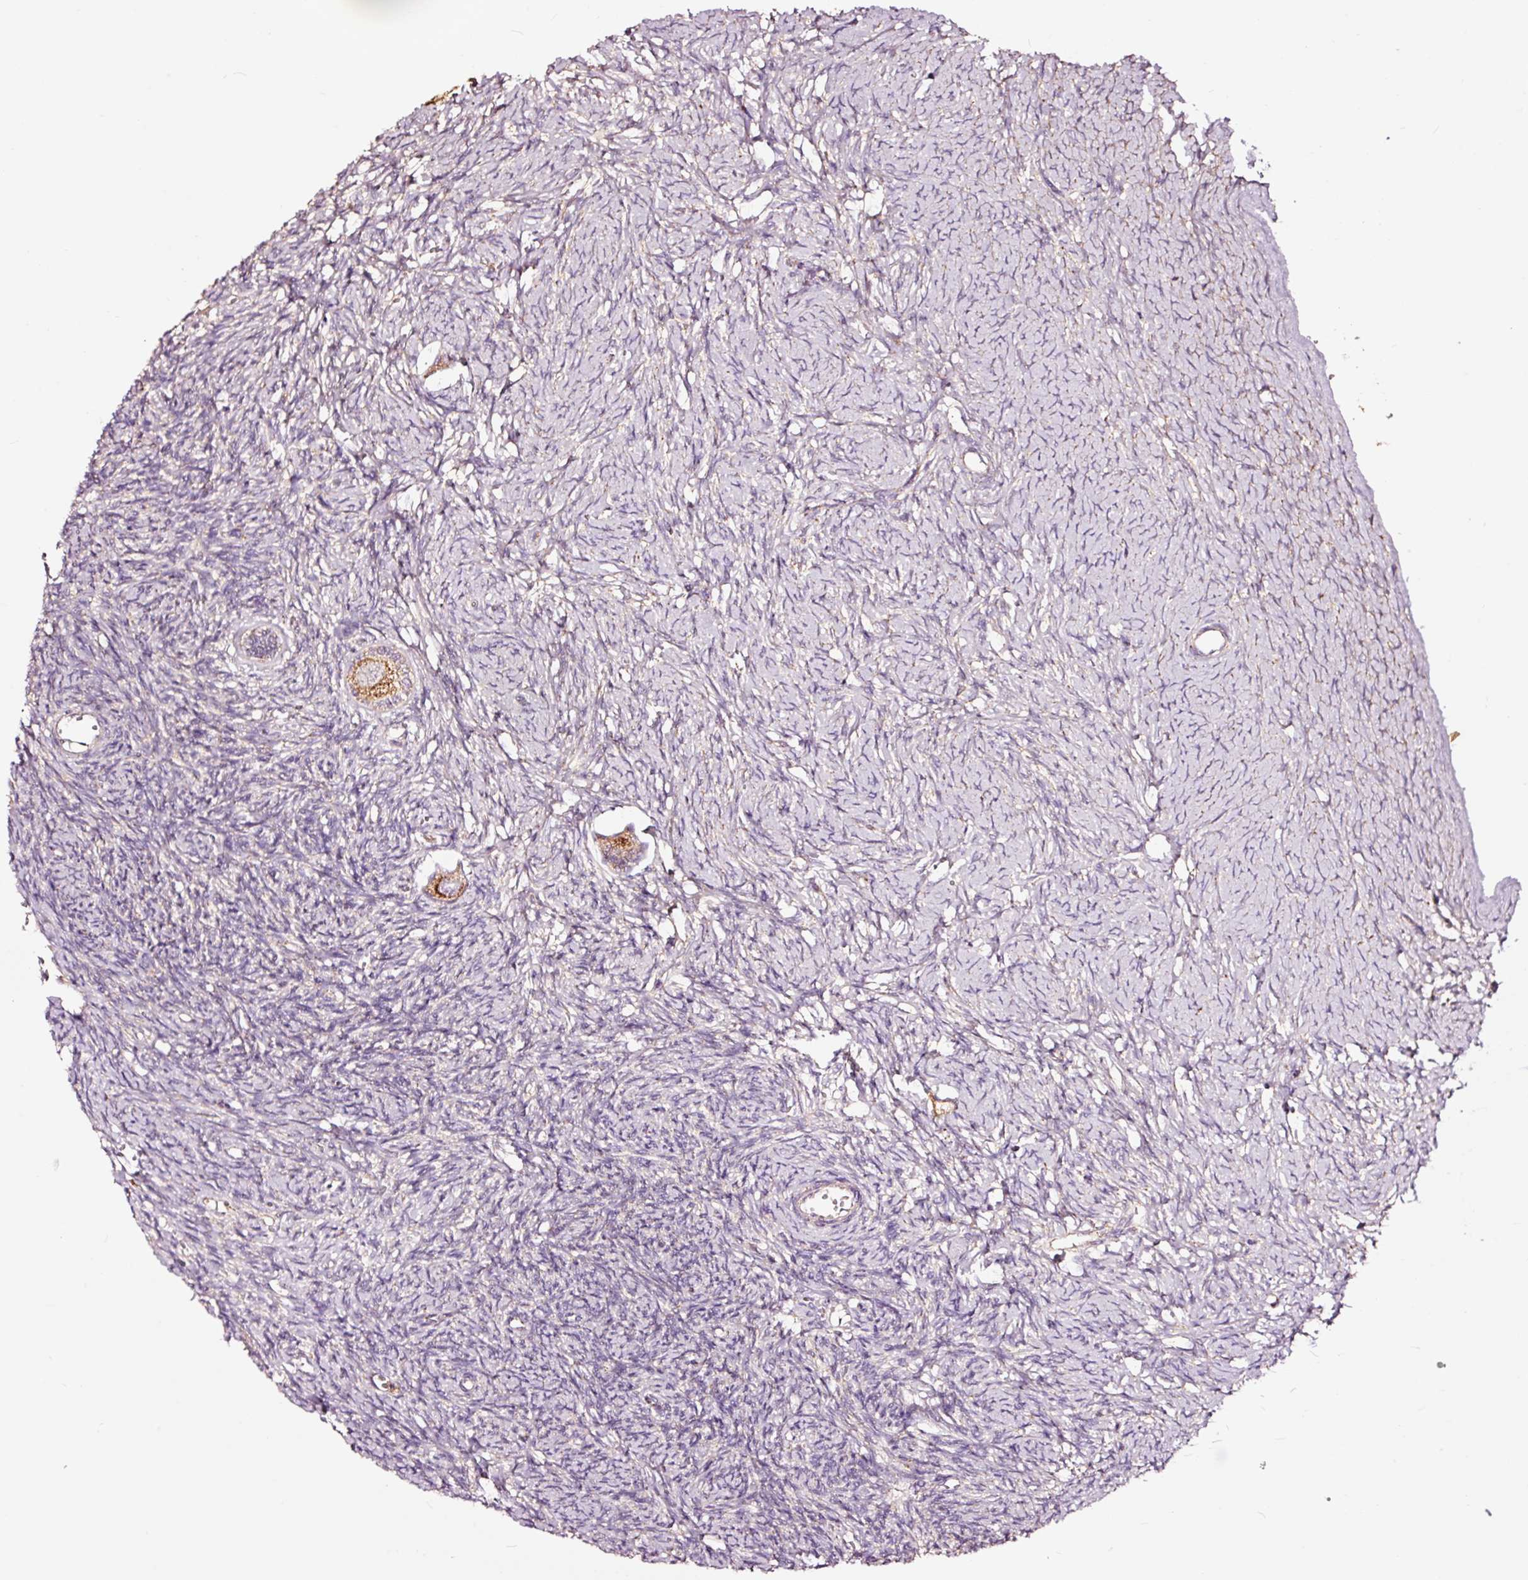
{"staining": {"intensity": "strong", "quantity": "25%-75%", "location": "cytoplasmic/membranous"}, "tissue": "ovary", "cell_type": "Follicle cells", "image_type": "normal", "snomed": [{"axis": "morphology", "description": "Normal tissue, NOS"}, {"axis": "topography", "description": "Ovary"}], "caption": "Follicle cells reveal high levels of strong cytoplasmic/membranous staining in about 25%-75% of cells in normal ovary. The staining was performed using DAB (3,3'-diaminobenzidine) to visualize the protein expression in brown, while the nuclei were stained in blue with hematoxylin (Magnification: 20x).", "gene": "TPM1", "patient": {"sex": "female", "age": 39}}